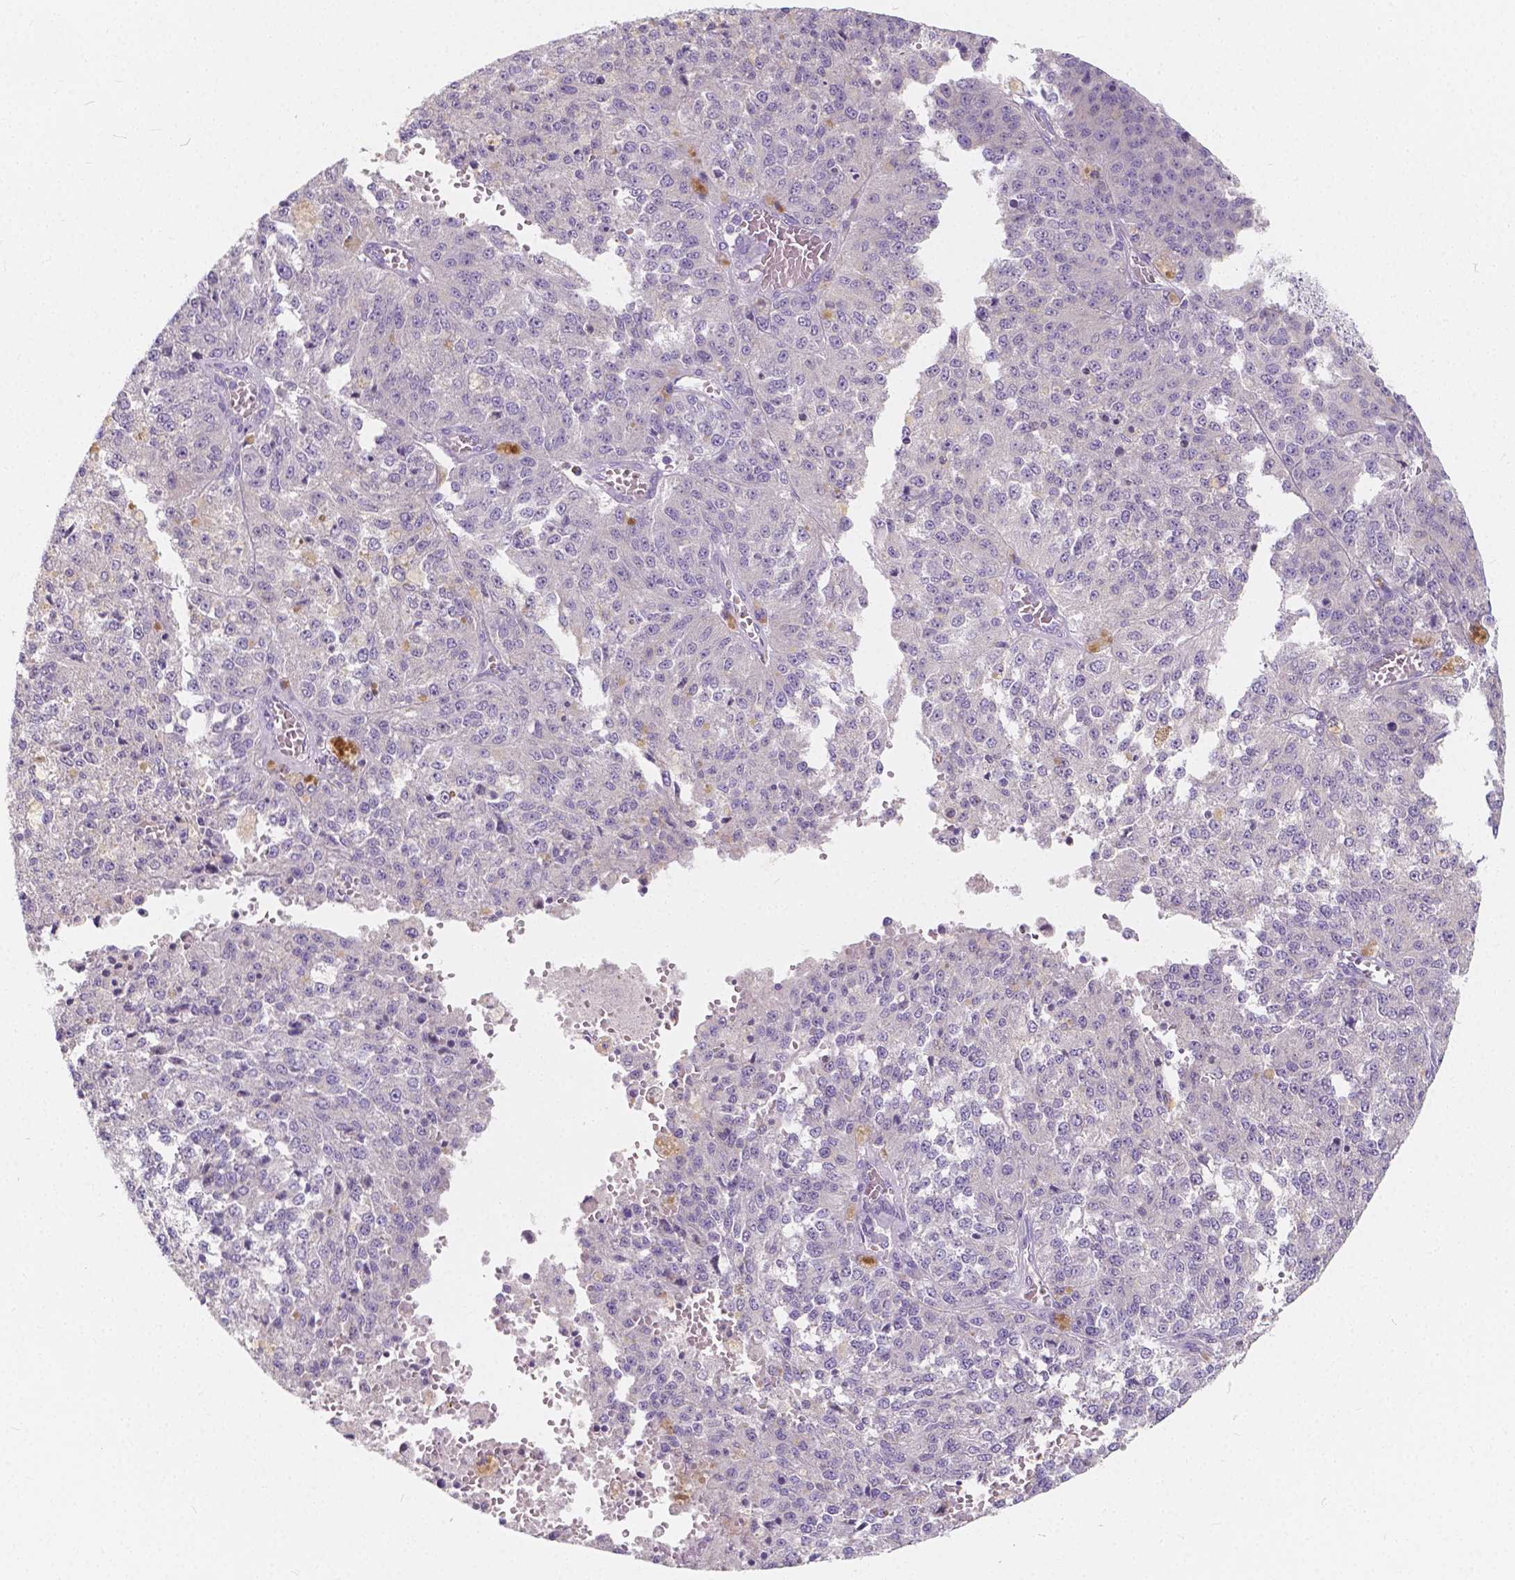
{"staining": {"intensity": "negative", "quantity": "none", "location": "none"}, "tissue": "melanoma", "cell_type": "Tumor cells", "image_type": "cancer", "snomed": [{"axis": "morphology", "description": "Malignant melanoma, Metastatic site"}, {"axis": "topography", "description": "Lymph node"}], "caption": "An image of melanoma stained for a protein shows no brown staining in tumor cells. (Brightfield microscopy of DAB (3,3'-diaminobenzidine) IHC at high magnification).", "gene": "RNF186", "patient": {"sex": "female", "age": 64}}